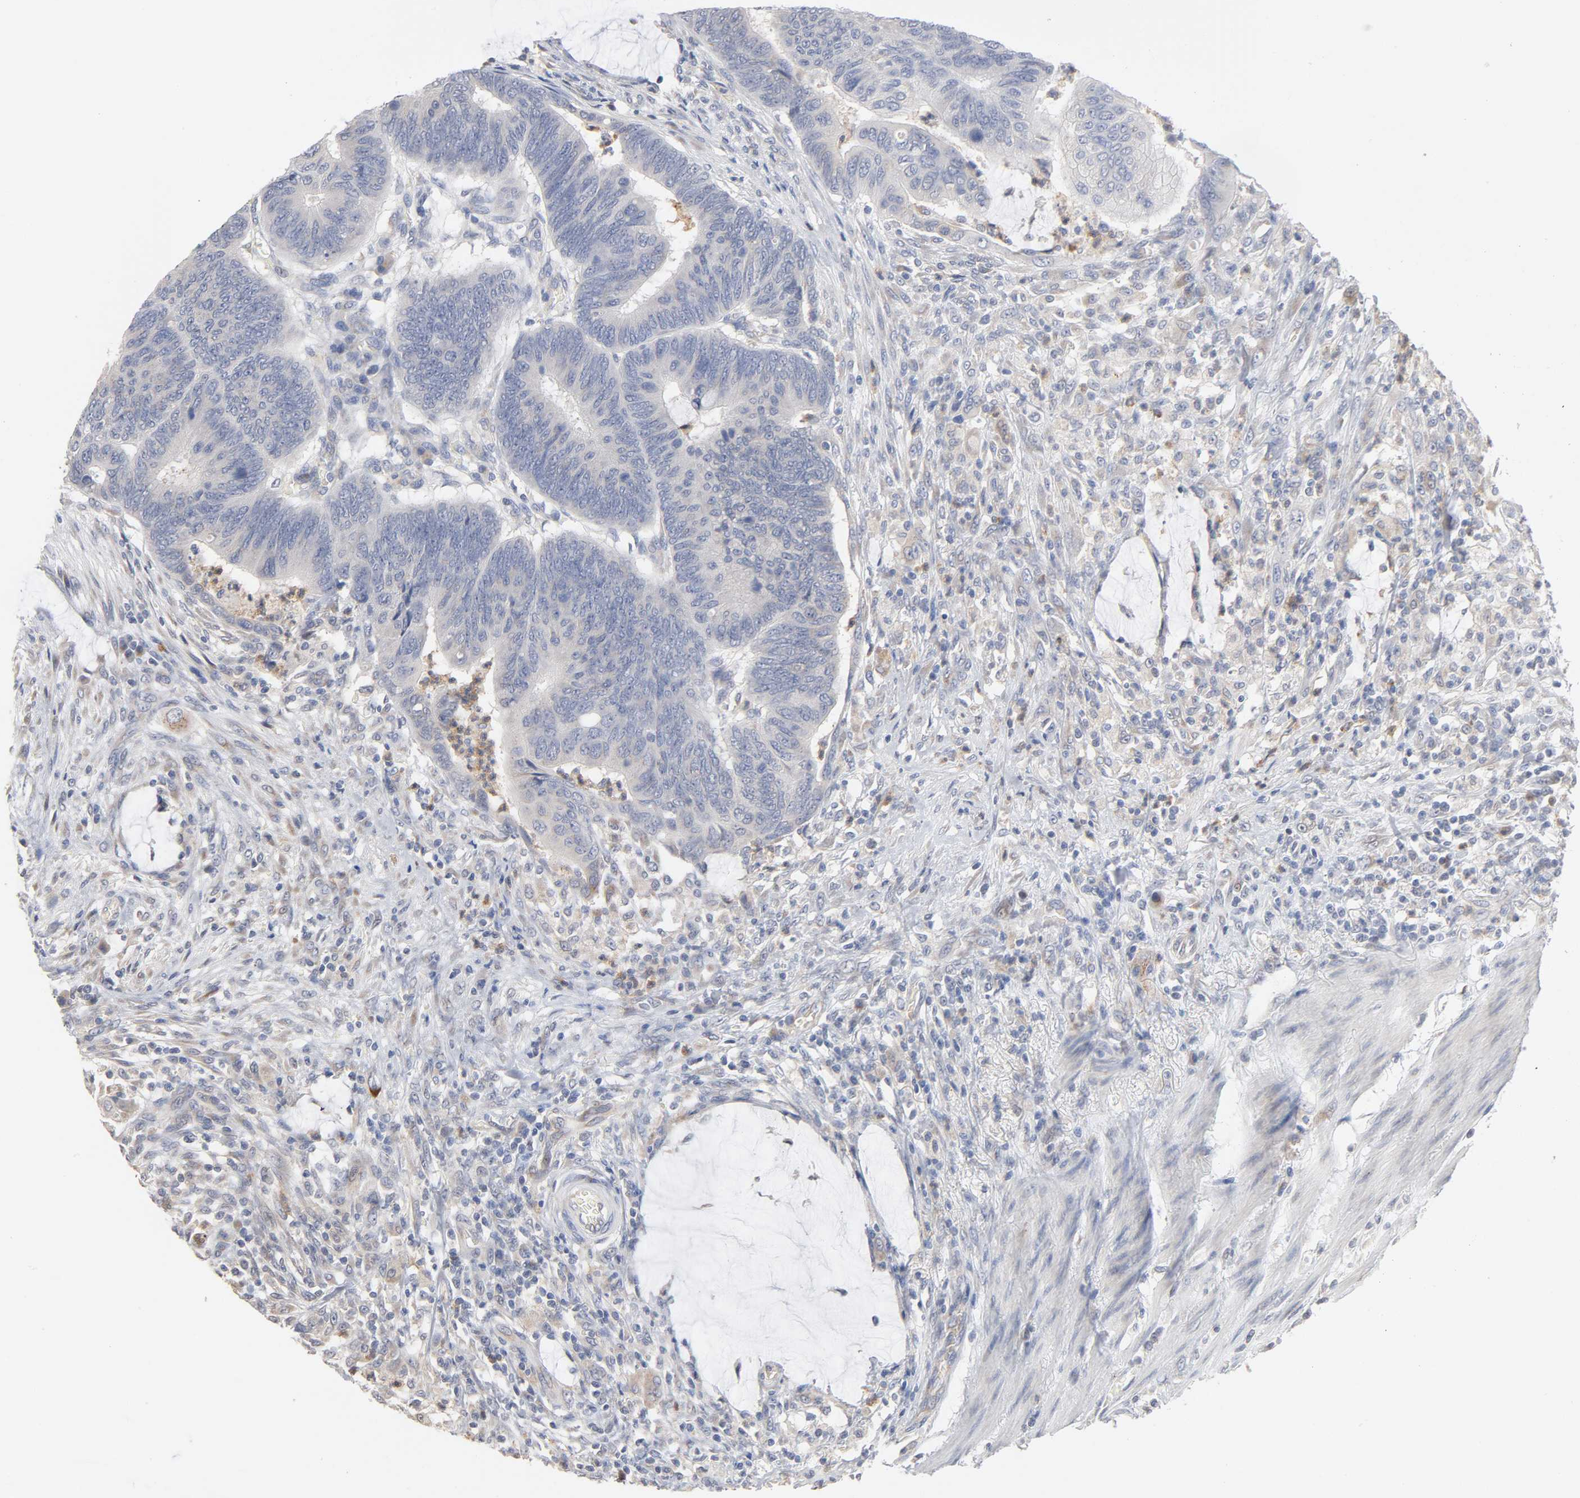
{"staining": {"intensity": "negative", "quantity": "none", "location": "none"}, "tissue": "colorectal cancer", "cell_type": "Tumor cells", "image_type": "cancer", "snomed": [{"axis": "morphology", "description": "Normal tissue, NOS"}, {"axis": "morphology", "description": "Adenocarcinoma, NOS"}, {"axis": "topography", "description": "Rectum"}], "caption": "The image shows no staining of tumor cells in colorectal cancer. The staining was performed using DAB to visualize the protein expression in brown, while the nuclei were stained in blue with hematoxylin (Magnification: 20x).", "gene": "AK7", "patient": {"sex": "male", "age": 92}}